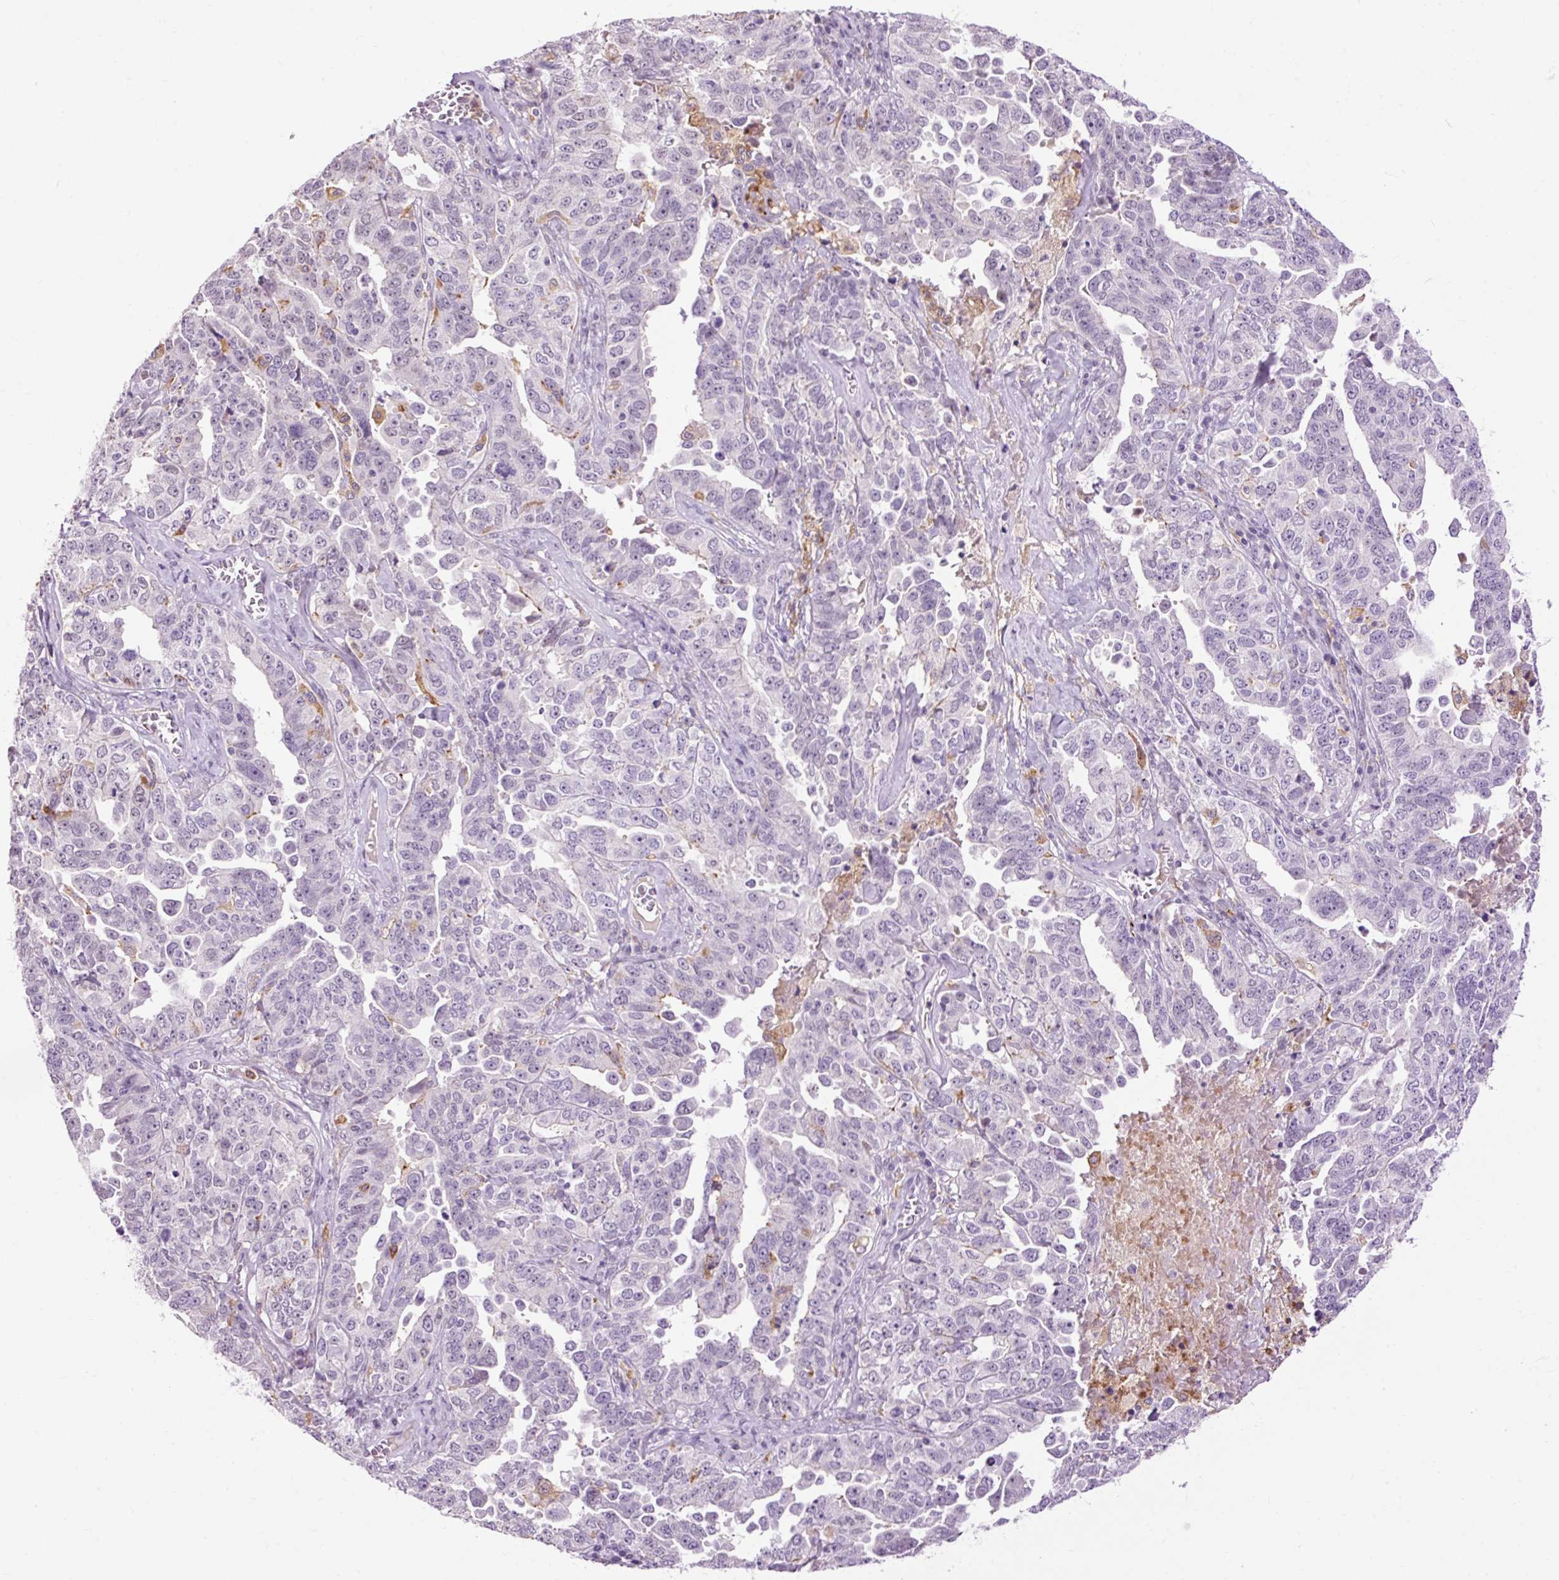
{"staining": {"intensity": "negative", "quantity": "none", "location": "none"}, "tissue": "ovarian cancer", "cell_type": "Tumor cells", "image_type": "cancer", "snomed": [{"axis": "morphology", "description": "Carcinoma, endometroid"}, {"axis": "topography", "description": "Ovary"}], "caption": "An image of ovarian cancer (endometroid carcinoma) stained for a protein reveals no brown staining in tumor cells.", "gene": "LY86", "patient": {"sex": "female", "age": 62}}